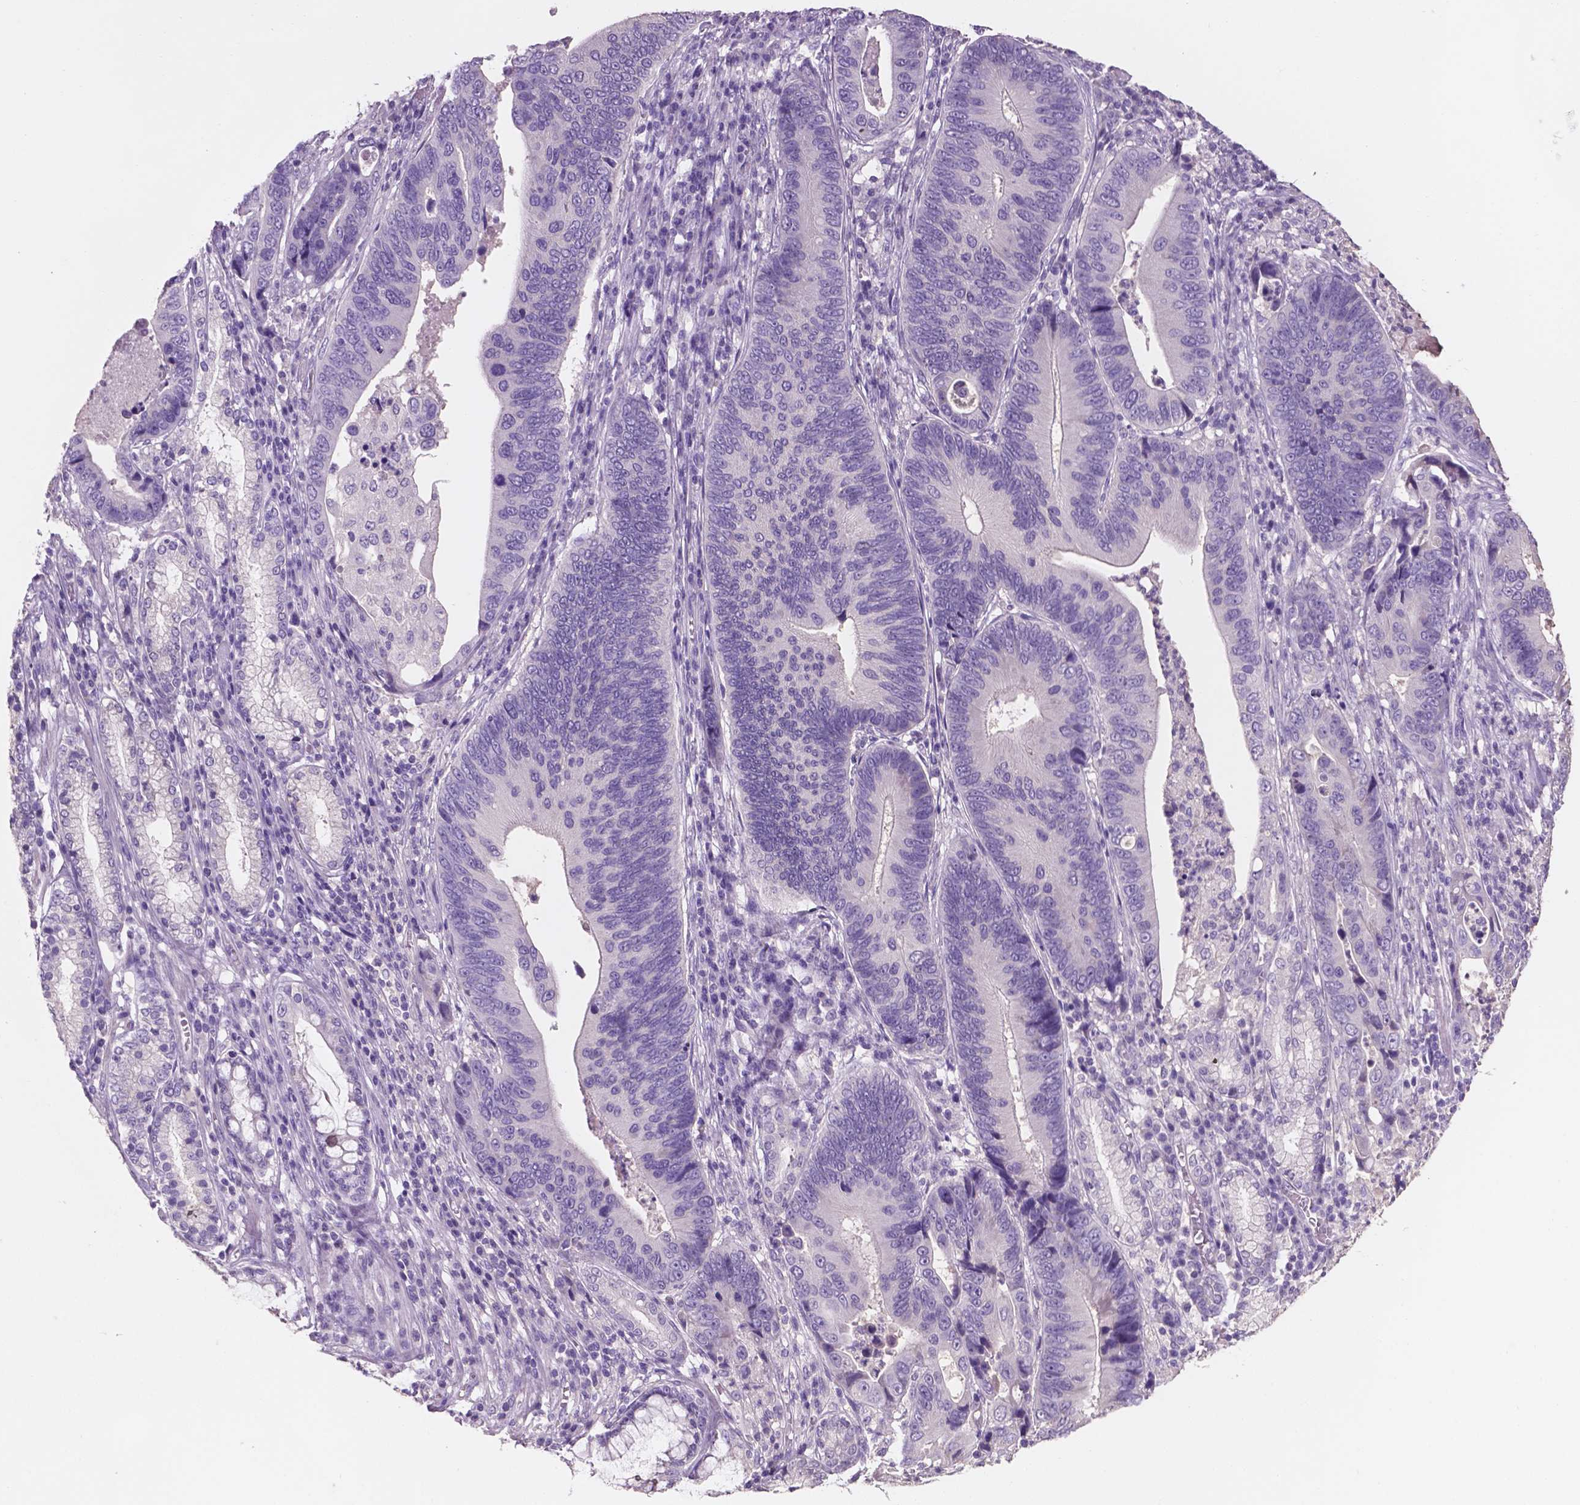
{"staining": {"intensity": "negative", "quantity": "none", "location": "none"}, "tissue": "stomach cancer", "cell_type": "Tumor cells", "image_type": "cancer", "snomed": [{"axis": "morphology", "description": "Adenocarcinoma, NOS"}, {"axis": "topography", "description": "Stomach"}], "caption": "High magnification brightfield microscopy of stomach cancer (adenocarcinoma) stained with DAB (brown) and counterstained with hematoxylin (blue): tumor cells show no significant expression.", "gene": "SBSN", "patient": {"sex": "male", "age": 84}}